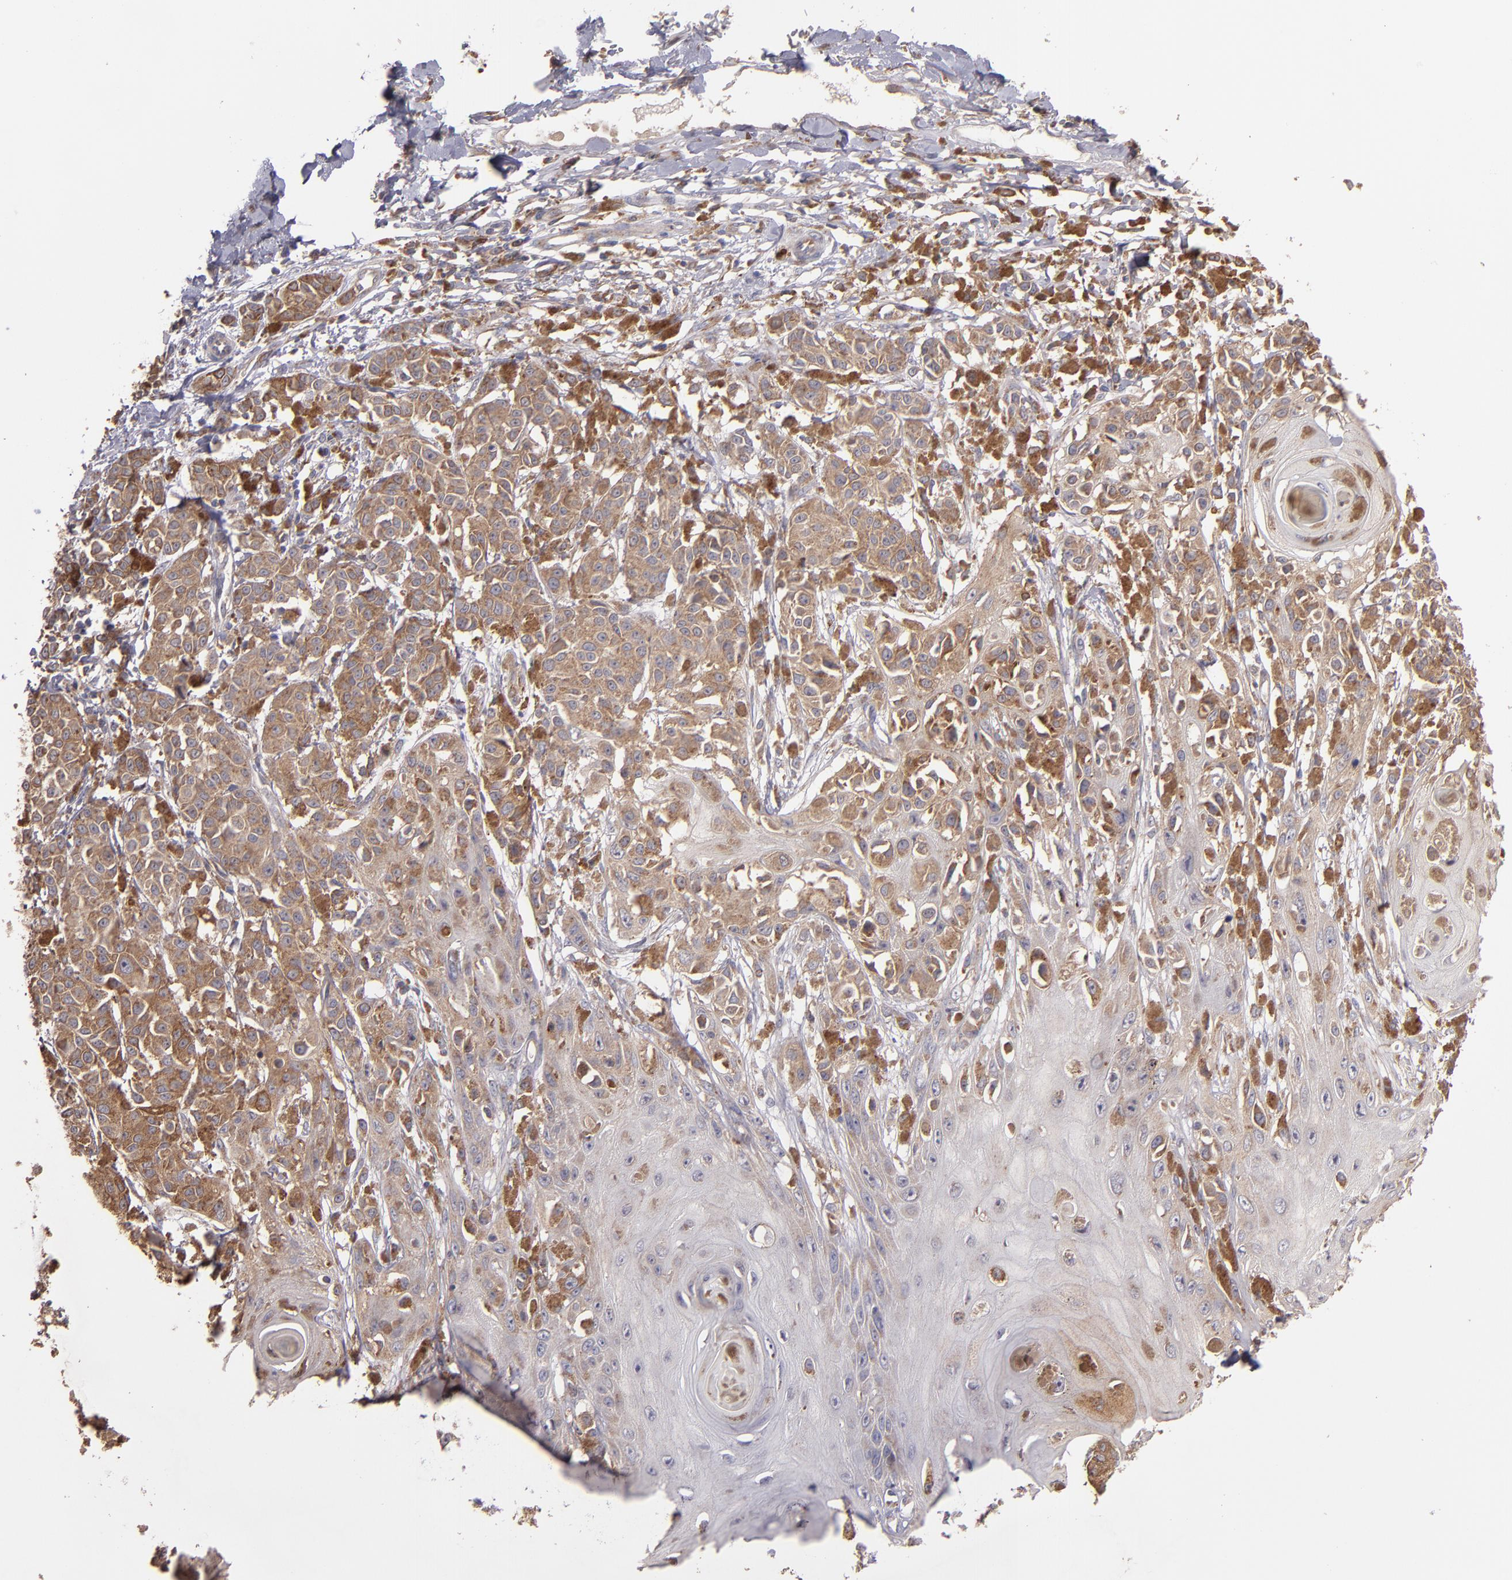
{"staining": {"intensity": "moderate", "quantity": ">75%", "location": "cytoplasmic/membranous"}, "tissue": "melanoma", "cell_type": "Tumor cells", "image_type": "cancer", "snomed": [{"axis": "morphology", "description": "Malignant melanoma, NOS"}, {"axis": "topography", "description": "Skin"}], "caption": "Immunohistochemistry (IHC) micrograph of human melanoma stained for a protein (brown), which demonstrates medium levels of moderate cytoplasmic/membranous staining in about >75% of tumor cells.", "gene": "IFIH1", "patient": {"sex": "male", "age": 76}}